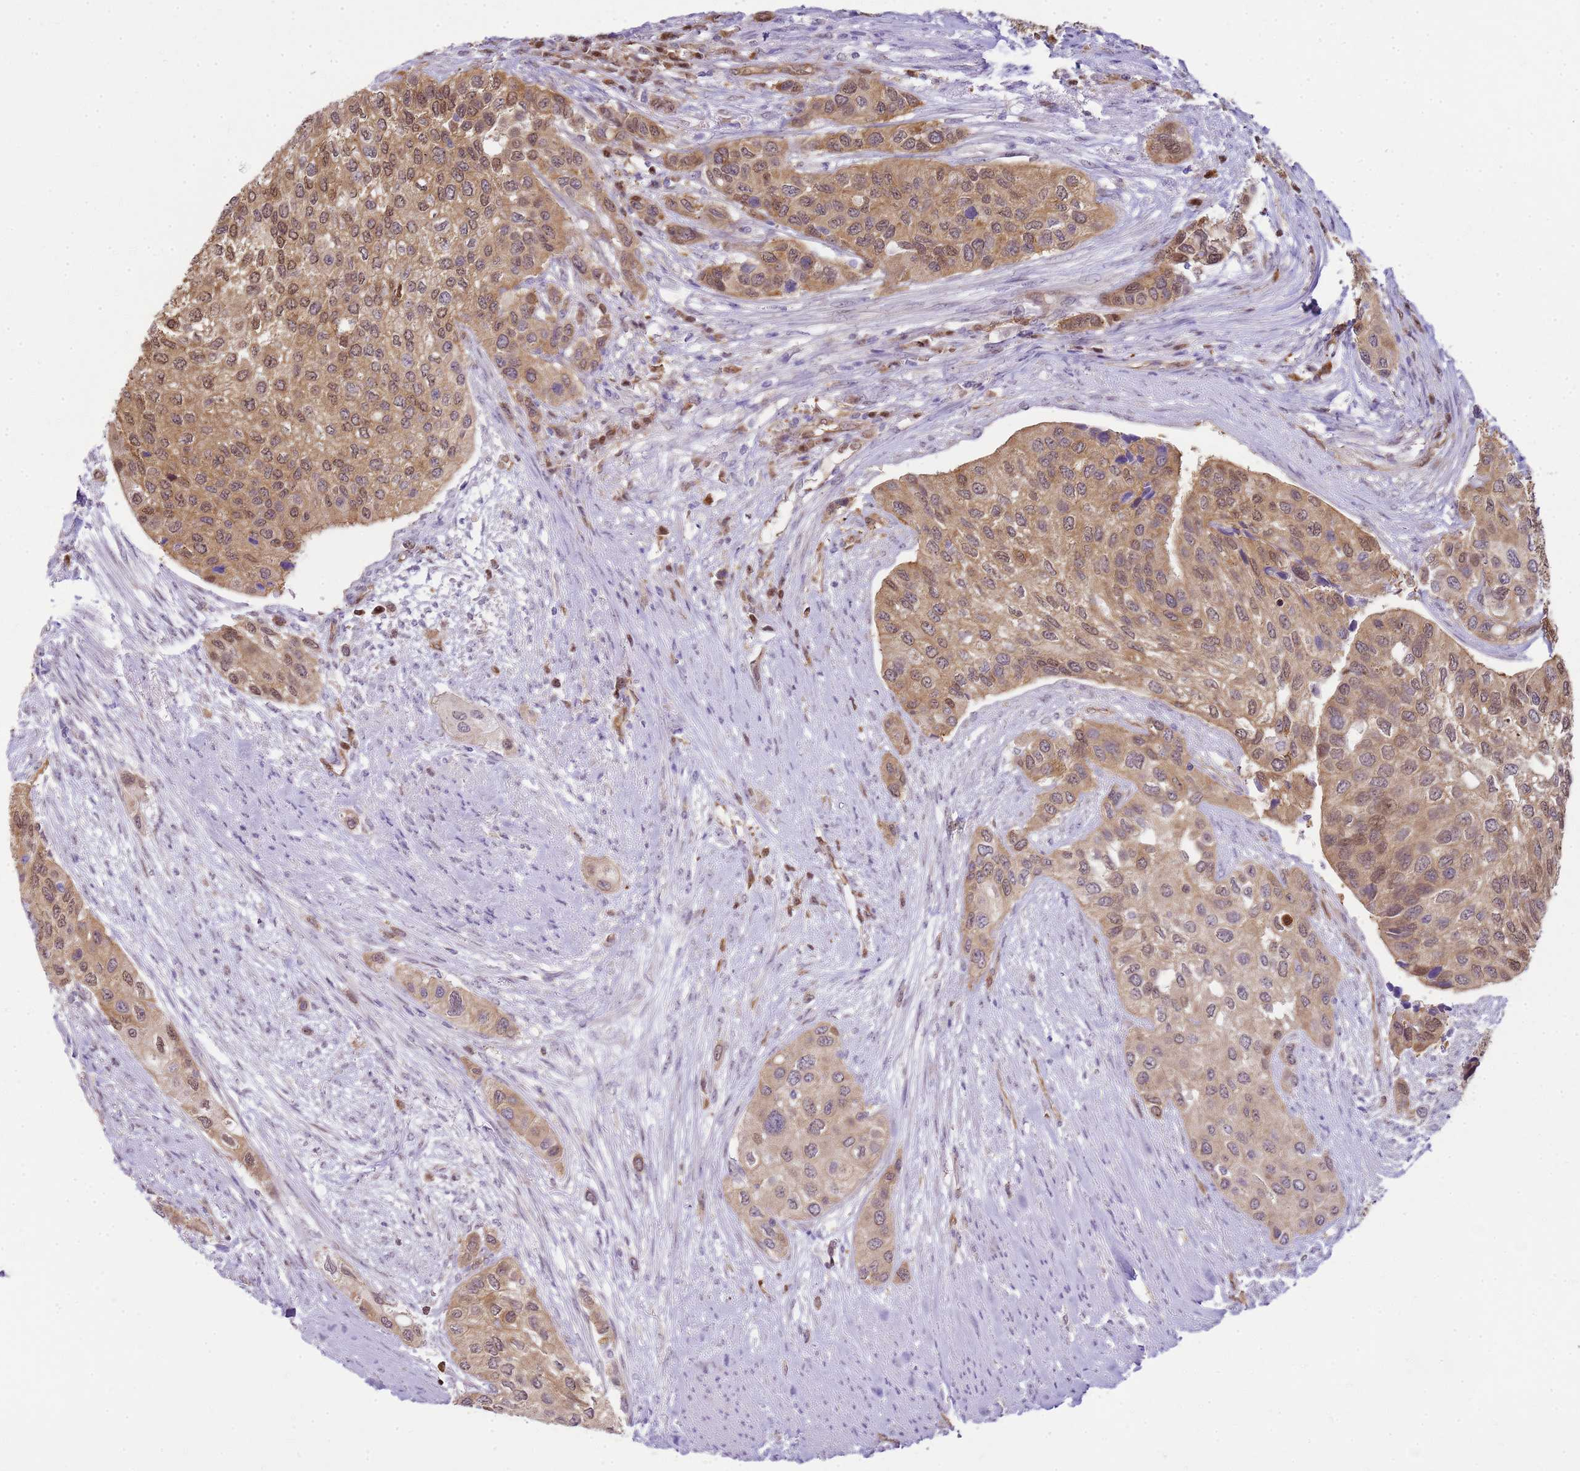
{"staining": {"intensity": "moderate", "quantity": ">75%", "location": "cytoplasmic/membranous,nuclear"}, "tissue": "urothelial cancer", "cell_type": "Tumor cells", "image_type": "cancer", "snomed": [{"axis": "morphology", "description": "Normal tissue, NOS"}, {"axis": "morphology", "description": "Urothelial carcinoma, High grade"}, {"axis": "topography", "description": "Vascular tissue"}, {"axis": "topography", "description": "Urinary bladder"}], "caption": "Immunohistochemistry (DAB (3,3'-diaminobenzidine)) staining of human urothelial cancer reveals moderate cytoplasmic/membranous and nuclear protein positivity in about >75% of tumor cells.", "gene": "YWHAE", "patient": {"sex": "female", "age": 56}}